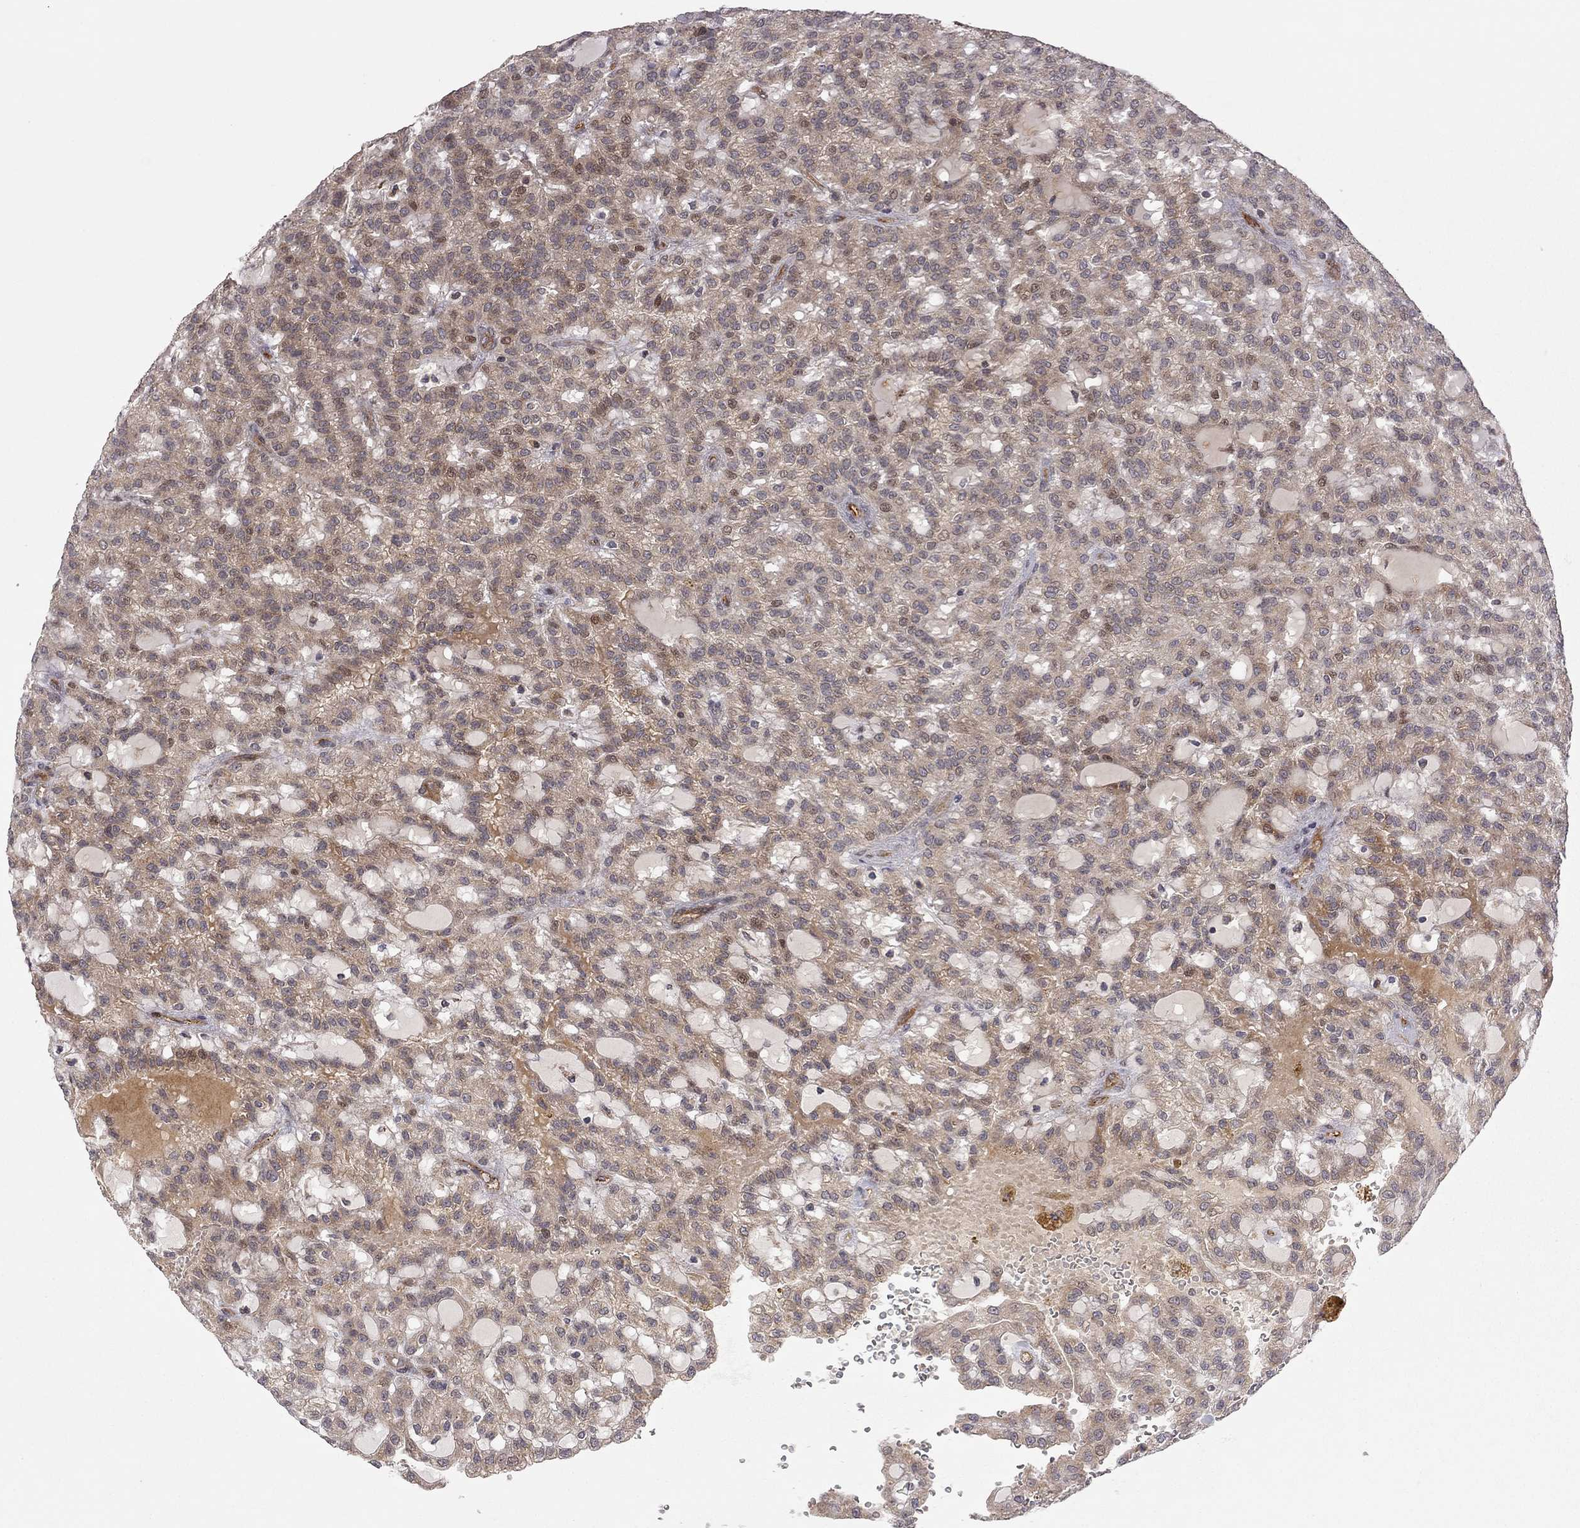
{"staining": {"intensity": "weak", "quantity": "25%-75%", "location": "cytoplasmic/membranous"}, "tissue": "renal cancer", "cell_type": "Tumor cells", "image_type": "cancer", "snomed": [{"axis": "morphology", "description": "Adenocarcinoma, NOS"}, {"axis": "topography", "description": "Kidney"}], "caption": "Immunohistochemistry (IHC) of renal adenocarcinoma demonstrates low levels of weak cytoplasmic/membranous positivity in approximately 25%-75% of tumor cells.", "gene": "EXOC3L2", "patient": {"sex": "male", "age": 63}}